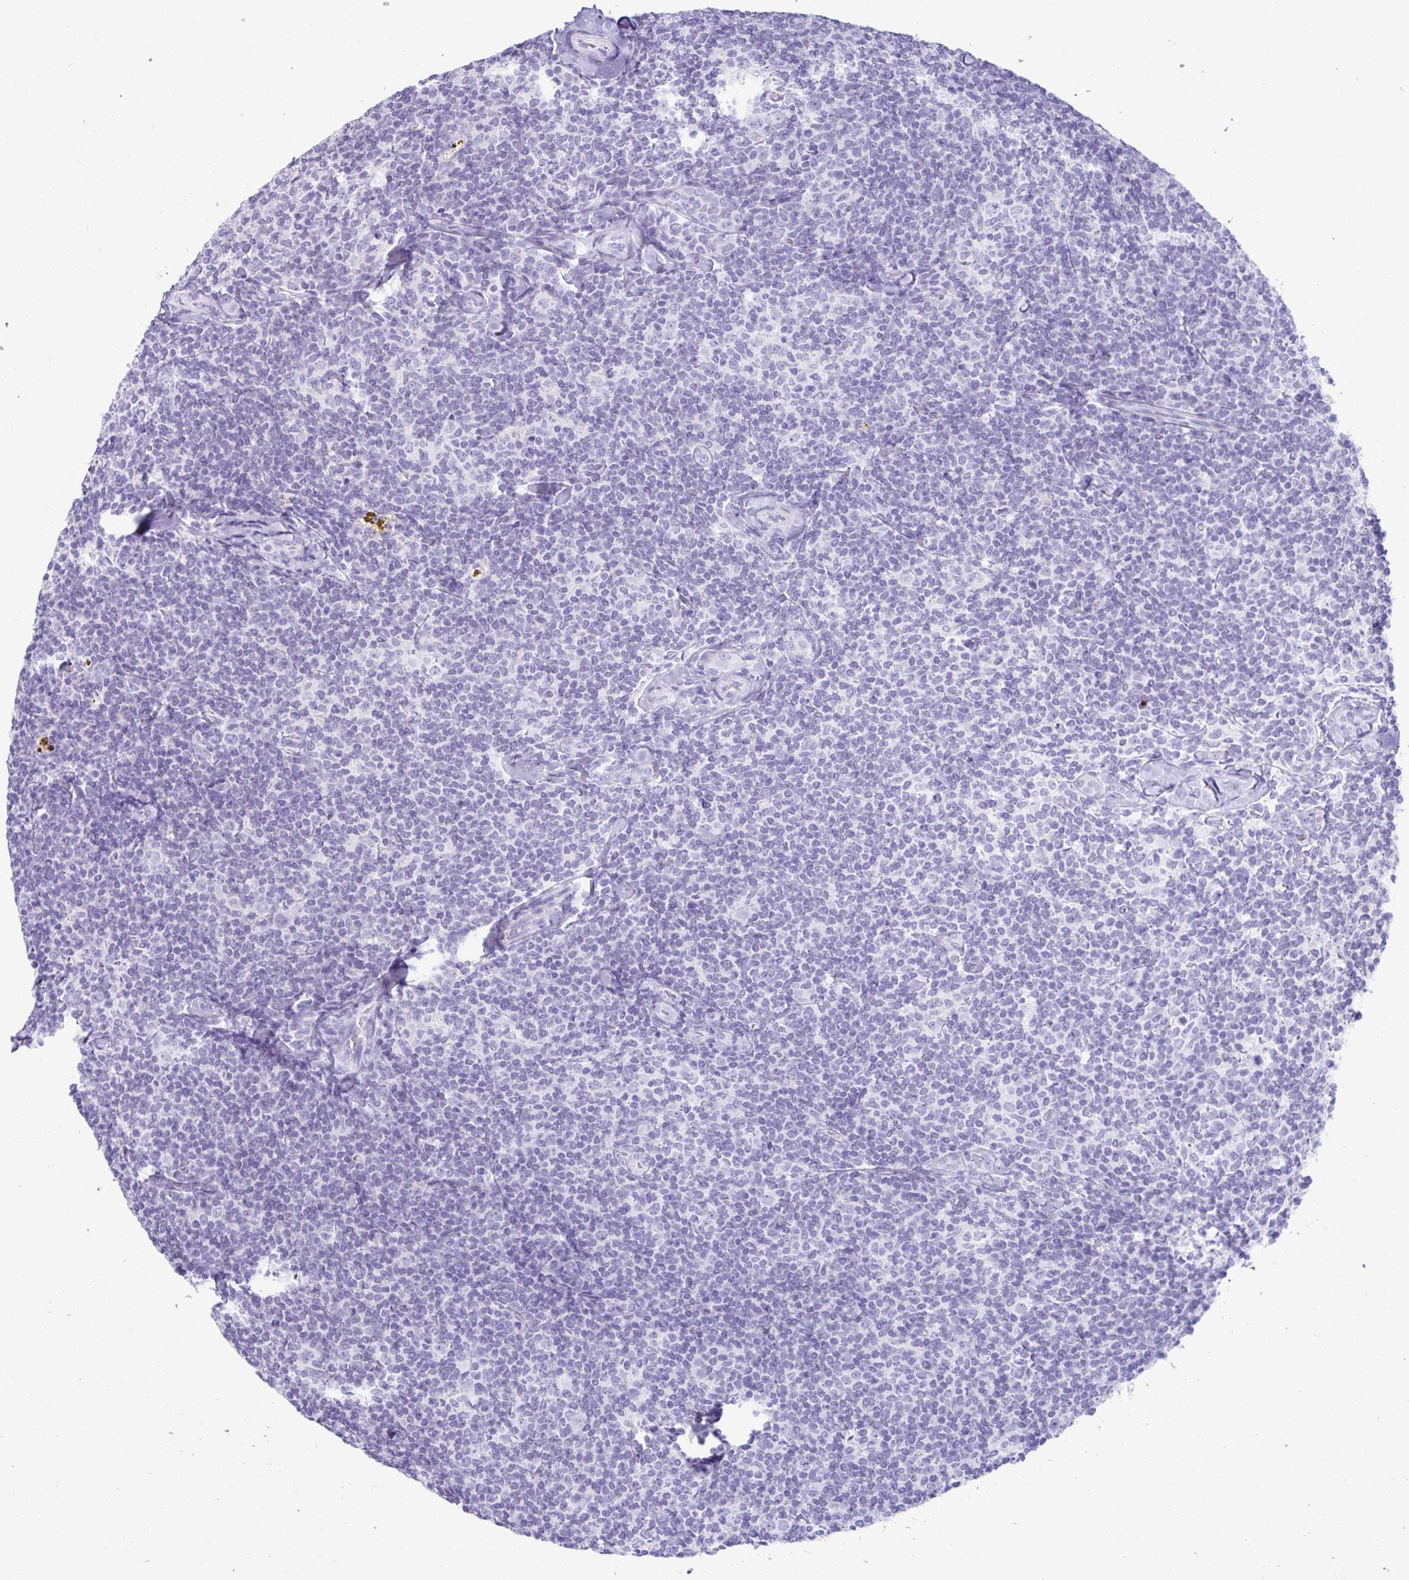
{"staining": {"intensity": "negative", "quantity": "none", "location": "none"}, "tissue": "lymphoma", "cell_type": "Tumor cells", "image_type": "cancer", "snomed": [{"axis": "morphology", "description": "Malignant lymphoma, non-Hodgkin's type, Low grade"}, {"axis": "topography", "description": "Lymph node"}], "caption": "High magnification brightfield microscopy of lymphoma stained with DAB (3,3'-diaminobenzidine) (brown) and counterstained with hematoxylin (blue): tumor cells show no significant expression. (Stains: DAB (3,3'-diaminobenzidine) IHC with hematoxylin counter stain, Microscopy: brightfield microscopy at high magnification).", "gene": "PSCA", "patient": {"sex": "female", "age": 56}}